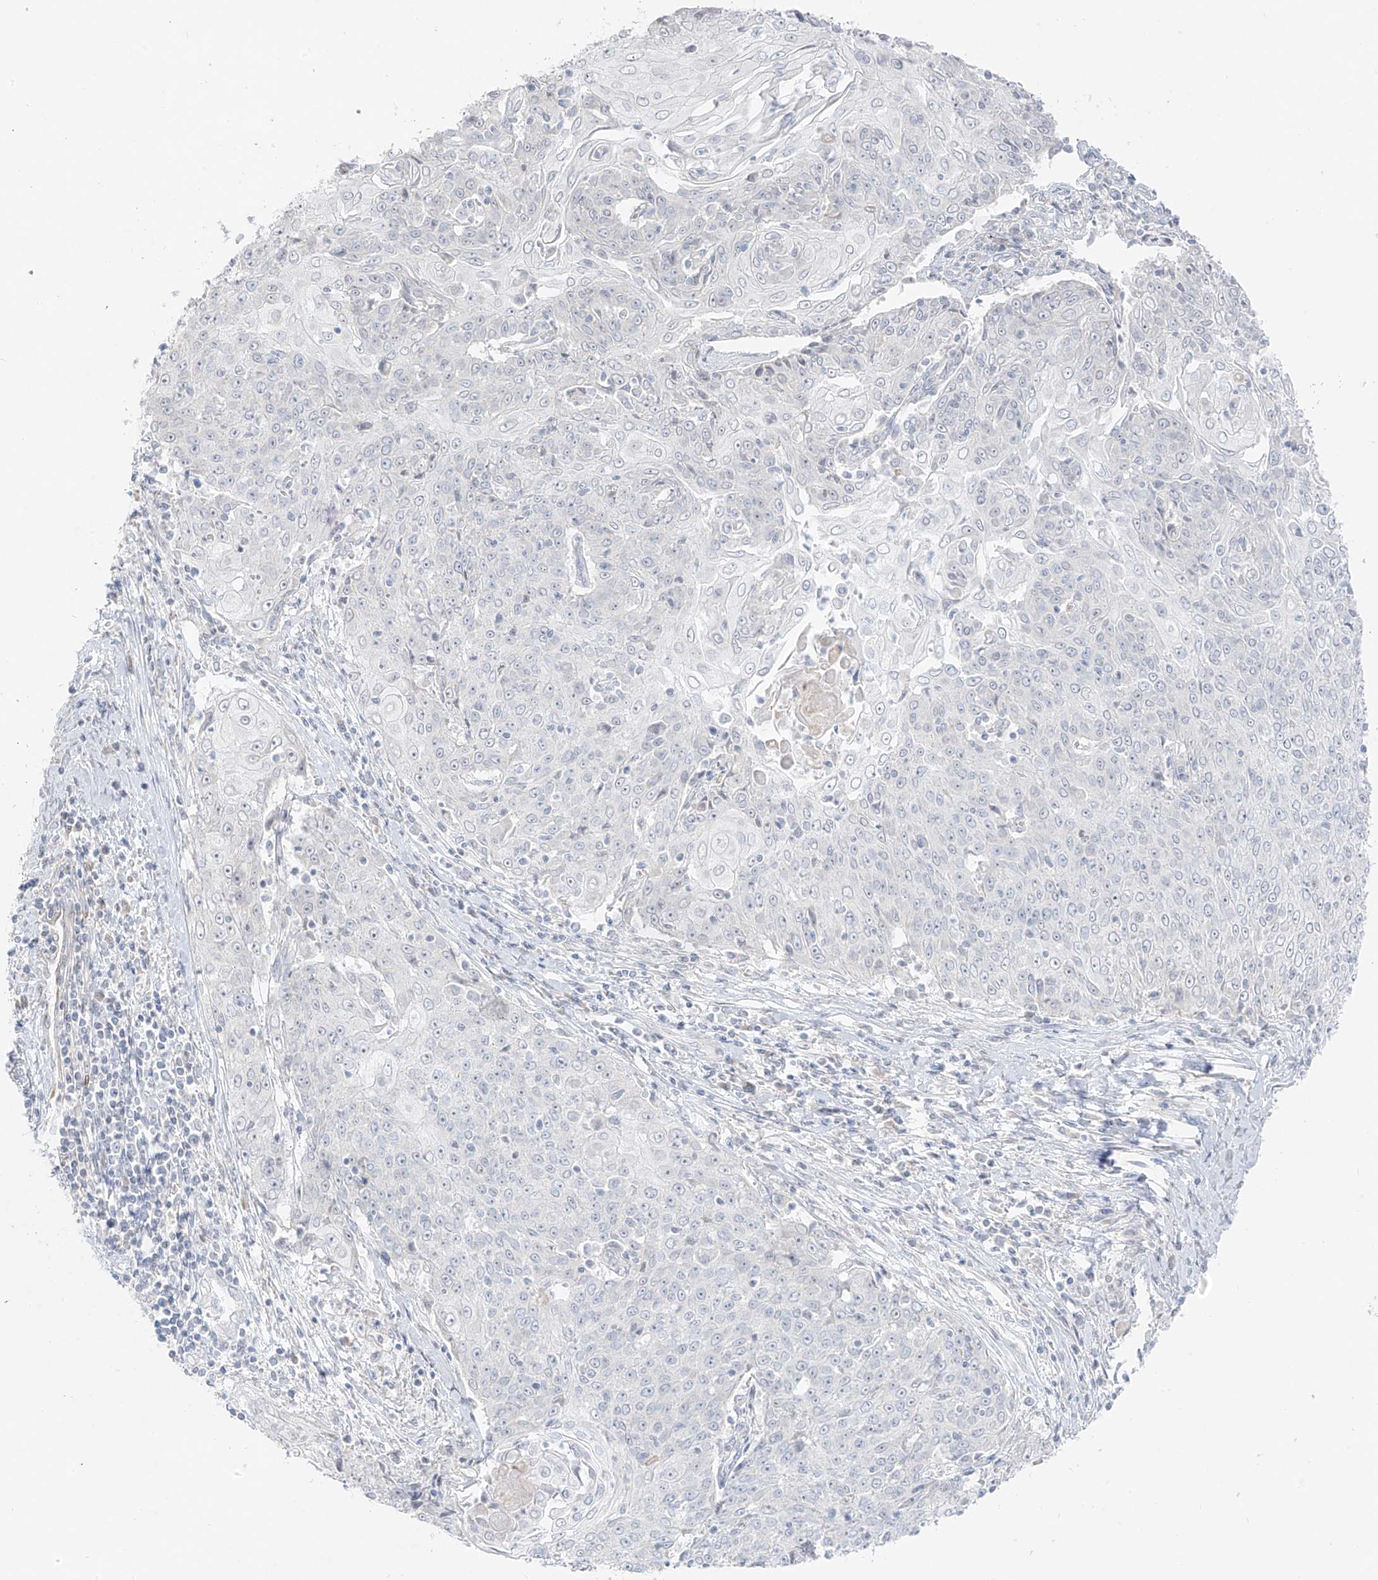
{"staining": {"intensity": "negative", "quantity": "none", "location": "none"}, "tissue": "cervical cancer", "cell_type": "Tumor cells", "image_type": "cancer", "snomed": [{"axis": "morphology", "description": "Squamous cell carcinoma, NOS"}, {"axis": "topography", "description": "Cervix"}], "caption": "Human cervical cancer stained for a protein using immunohistochemistry displays no positivity in tumor cells.", "gene": "C11orf87", "patient": {"sex": "female", "age": 48}}